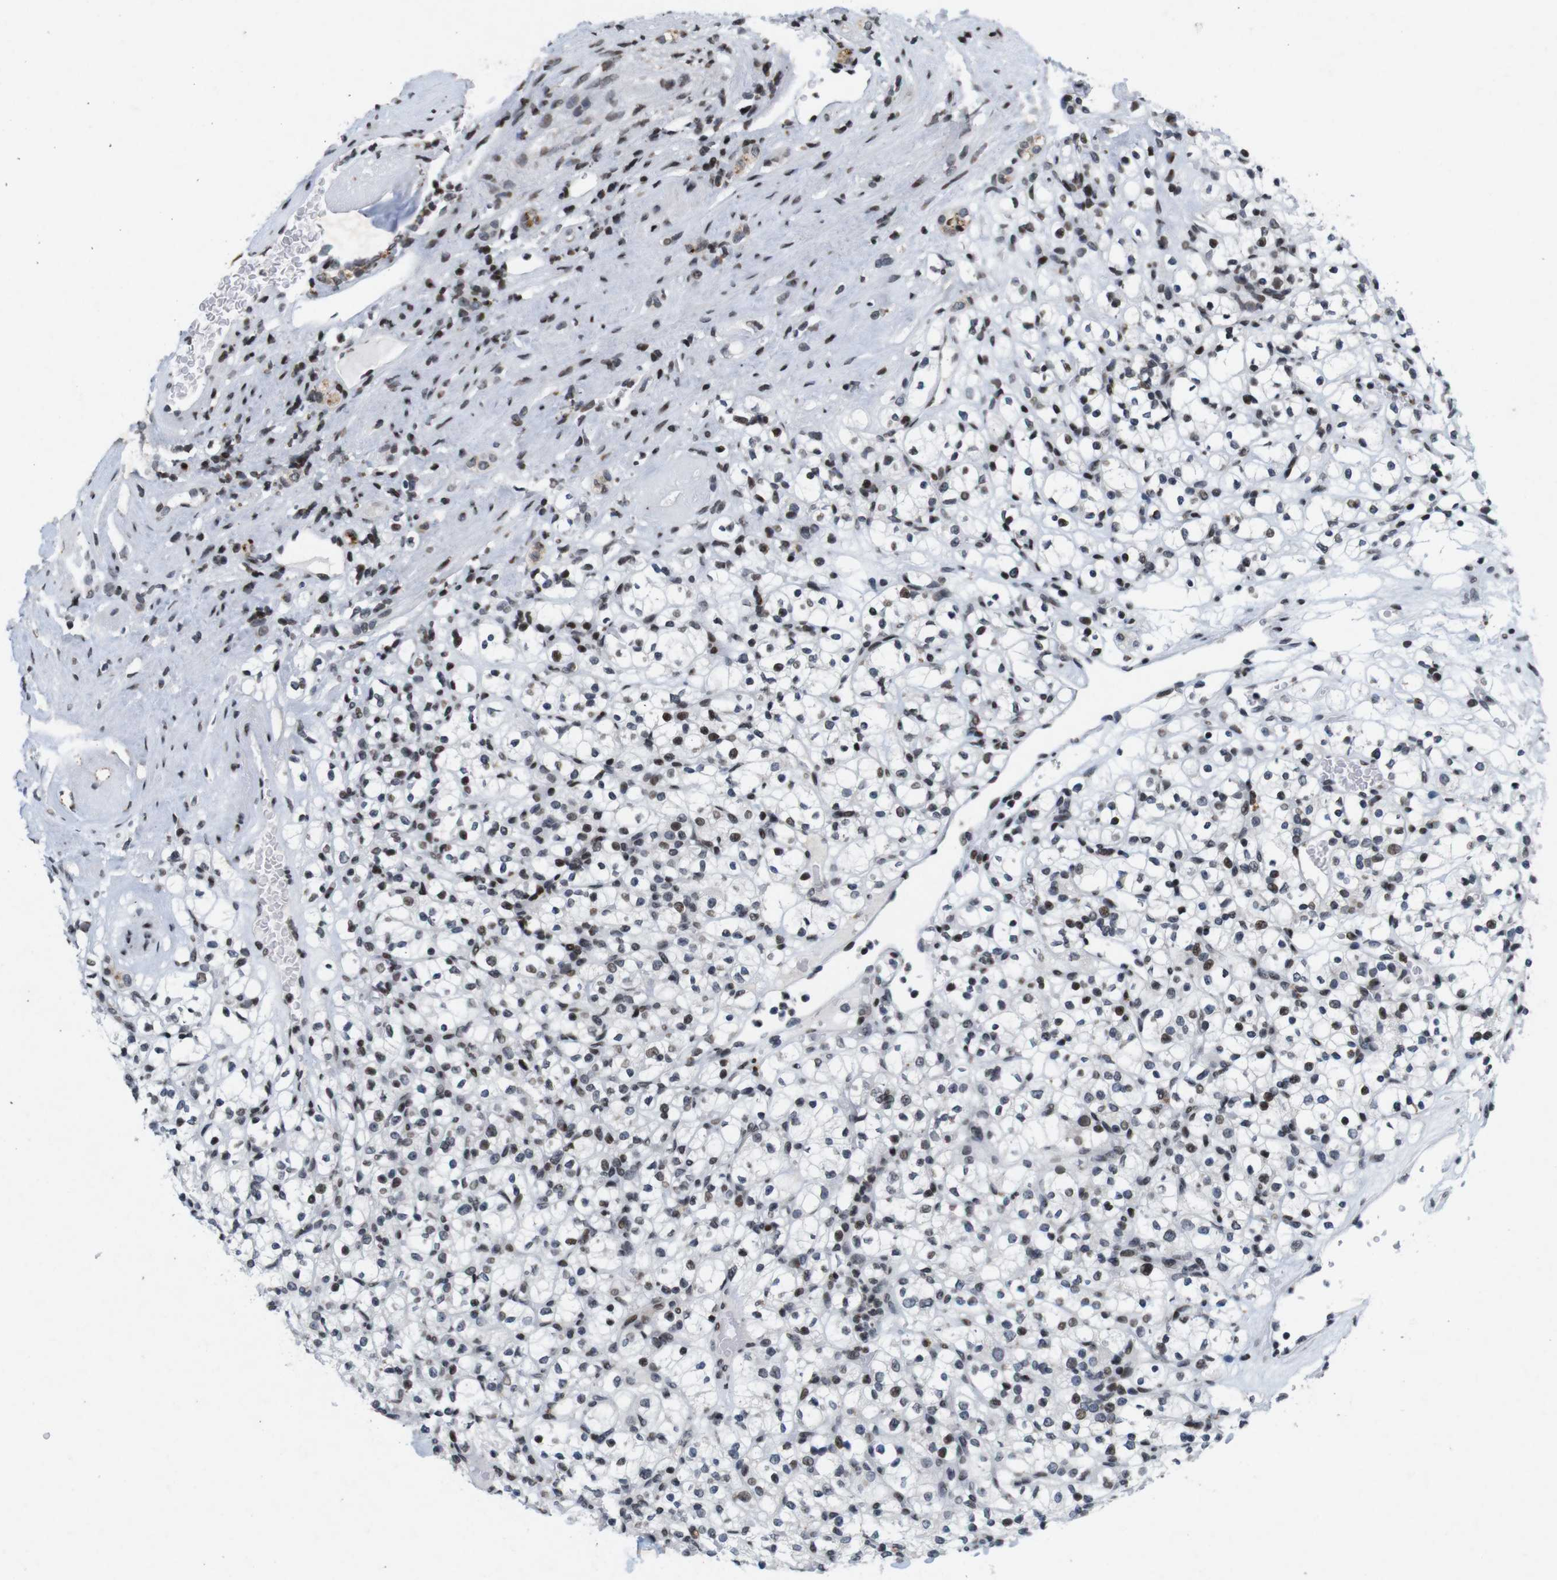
{"staining": {"intensity": "moderate", "quantity": "25%-75%", "location": "nuclear"}, "tissue": "renal cancer", "cell_type": "Tumor cells", "image_type": "cancer", "snomed": [{"axis": "morphology", "description": "Normal tissue, NOS"}, {"axis": "morphology", "description": "Adenocarcinoma, NOS"}, {"axis": "topography", "description": "Kidney"}], "caption": "This micrograph shows IHC staining of human renal adenocarcinoma, with medium moderate nuclear staining in about 25%-75% of tumor cells.", "gene": "MAGEH1", "patient": {"sex": "female", "age": 72}}